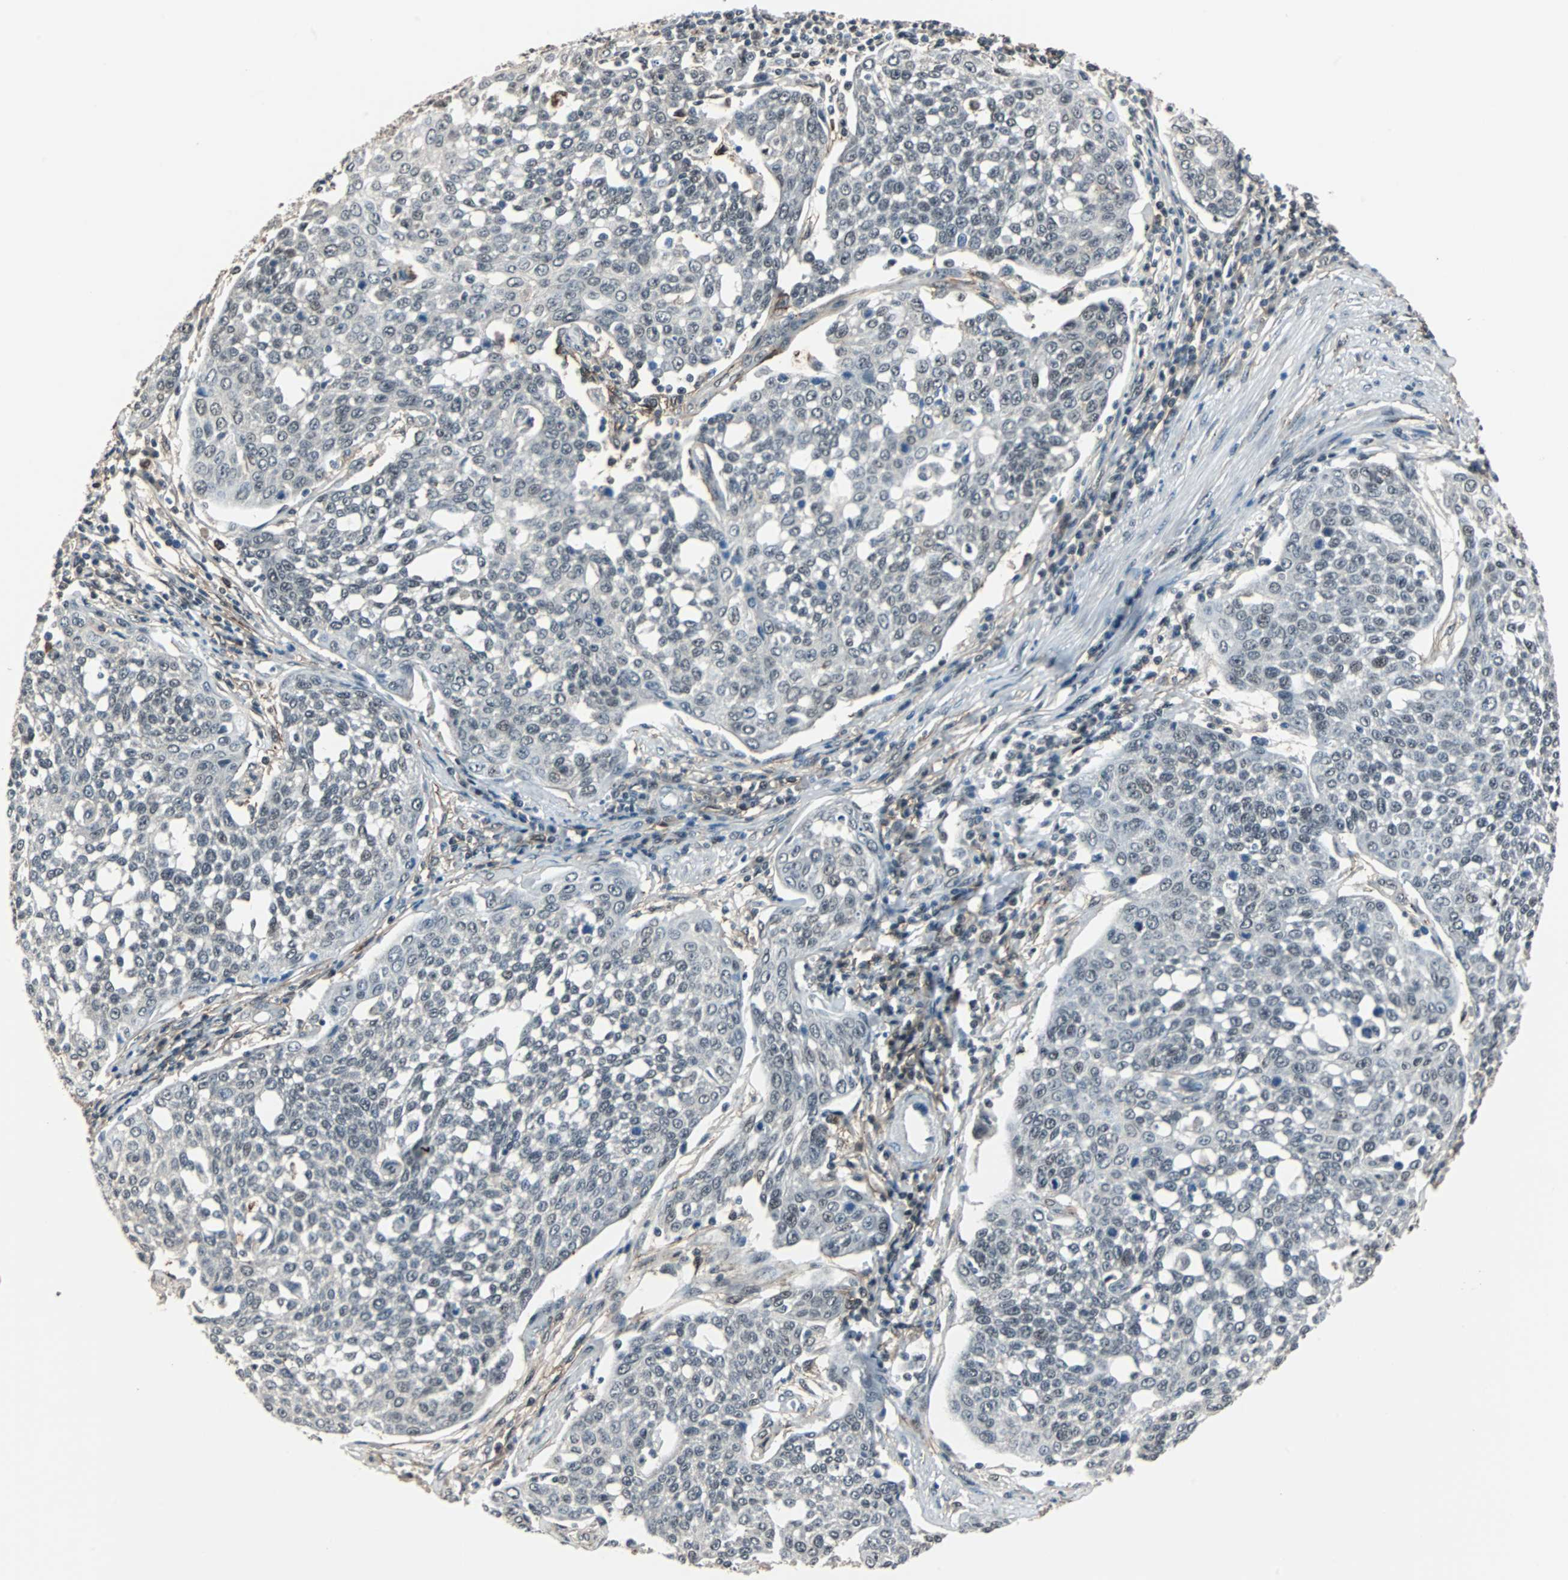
{"staining": {"intensity": "negative", "quantity": "none", "location": "none"}, "tissue": "cervical cancer", "cell_type": "Tumor cells", "image_type": "cancer", "snomed": [{"axis": "morphology", "description": "Squamous cell carcinoma, NOS"}, {"axis": "topography", "description": "Cervix"}], "caption": "The image exhibits no significant staining in tumor cells of cervical cancer.", "gene": "MKX", "patient": {"sex": "female", "age": 34}}